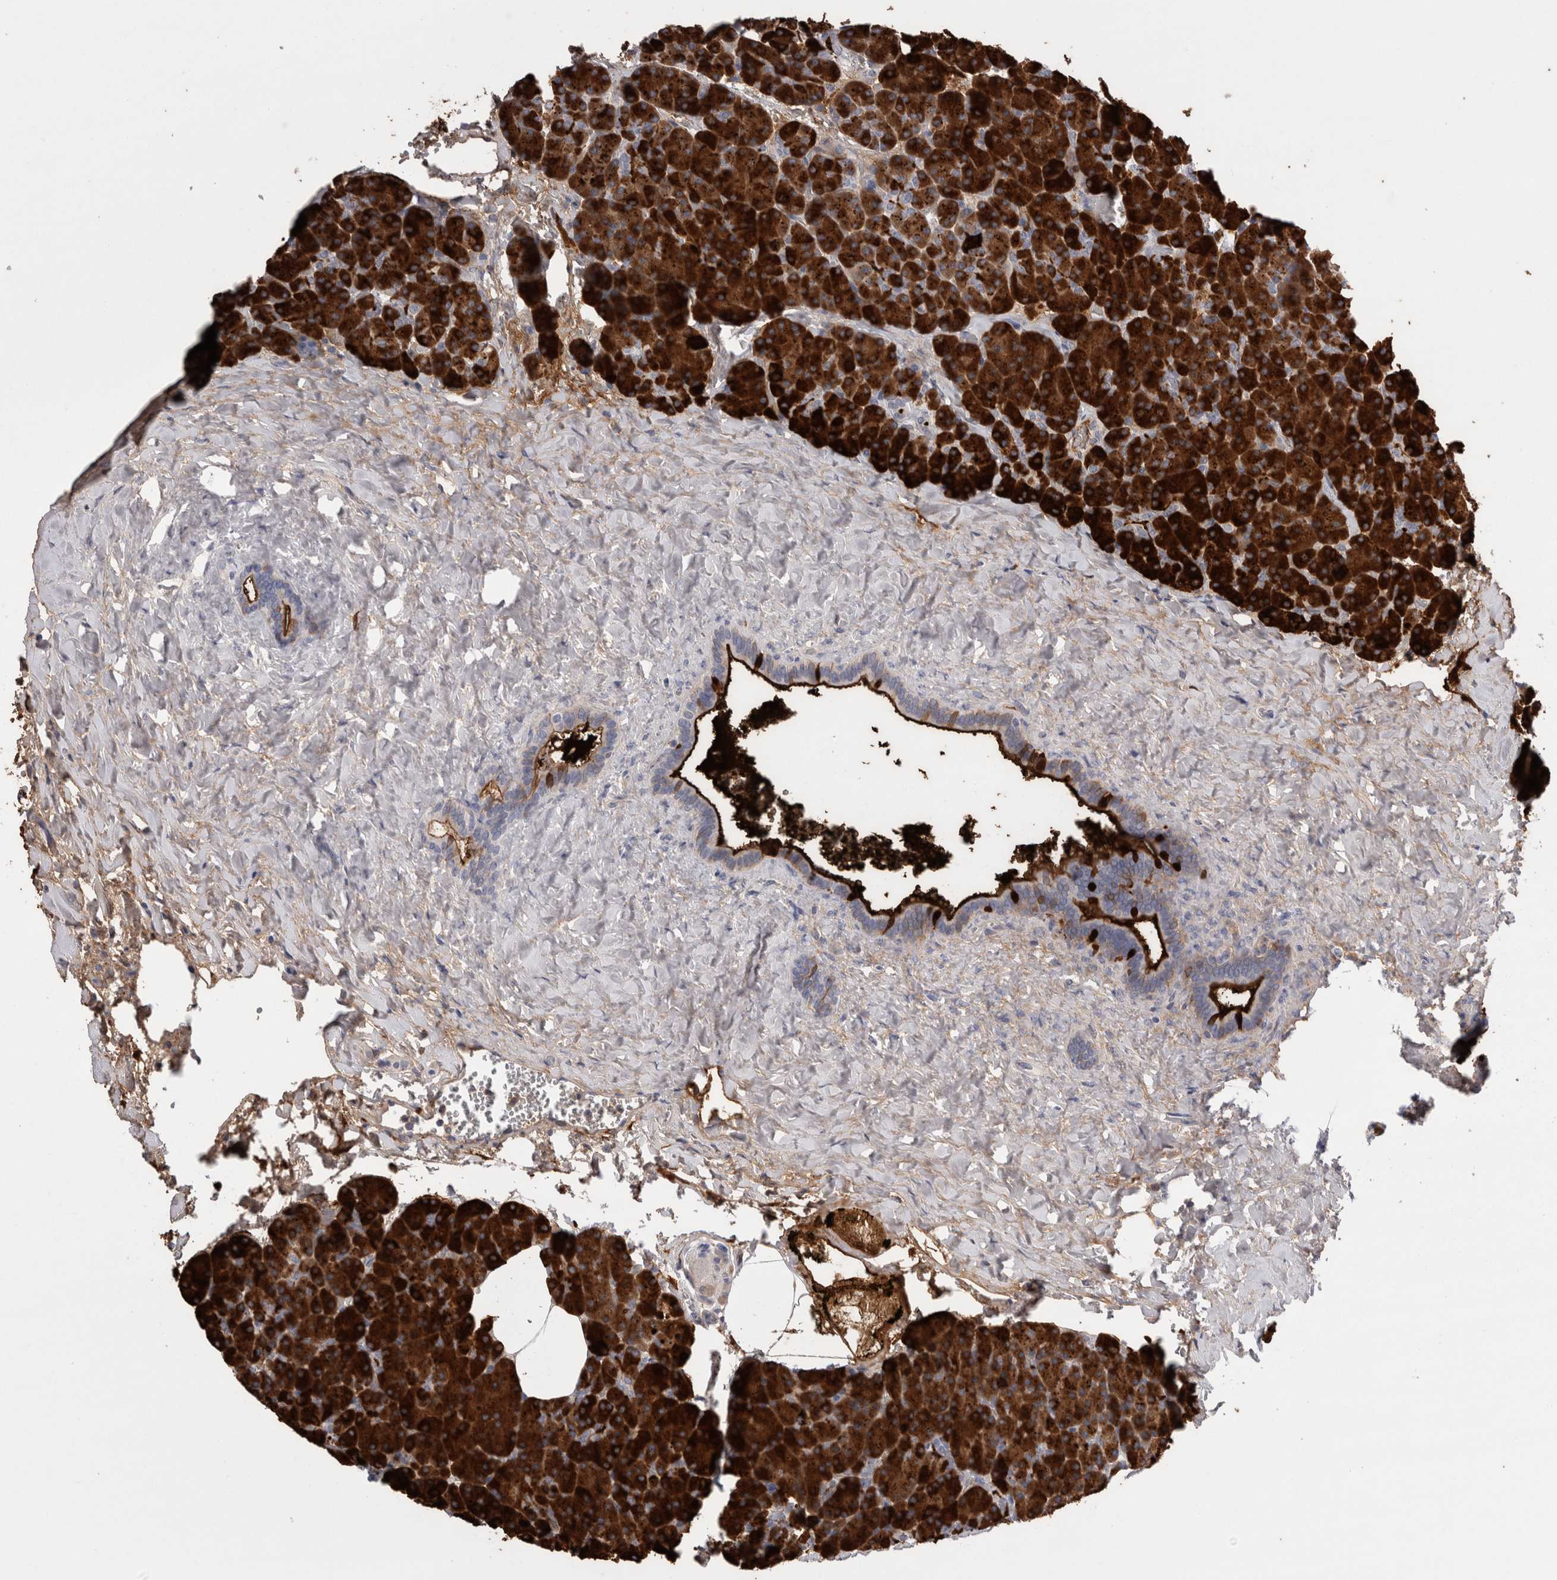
{"staining": {"intensity": "strong", "quantity": ">75%", "location": "cytoplasmic/membranous"}, "tissue": "pancreas", "cell_type": "Exocrine glandular cells", "image_type": "normal", "snomed": [{"axis": "morphology", "description": "Normal tissue, NOS"}, {"axis": "morphology", "description": "Carcinoid, malignant, NOS"}, {"axis": "topography", "description": "Pancreas"}], "caption": "Exocrine glandular cells demonstrate high levels of strong cytoplasmic/membranous expression in approximately >75% of cells in benign pancreas. (DAB = brown stain, brightfield microscopy at high magnification).", "gene": "REG1A", "patient": {"sex": "female", "age": 35}}